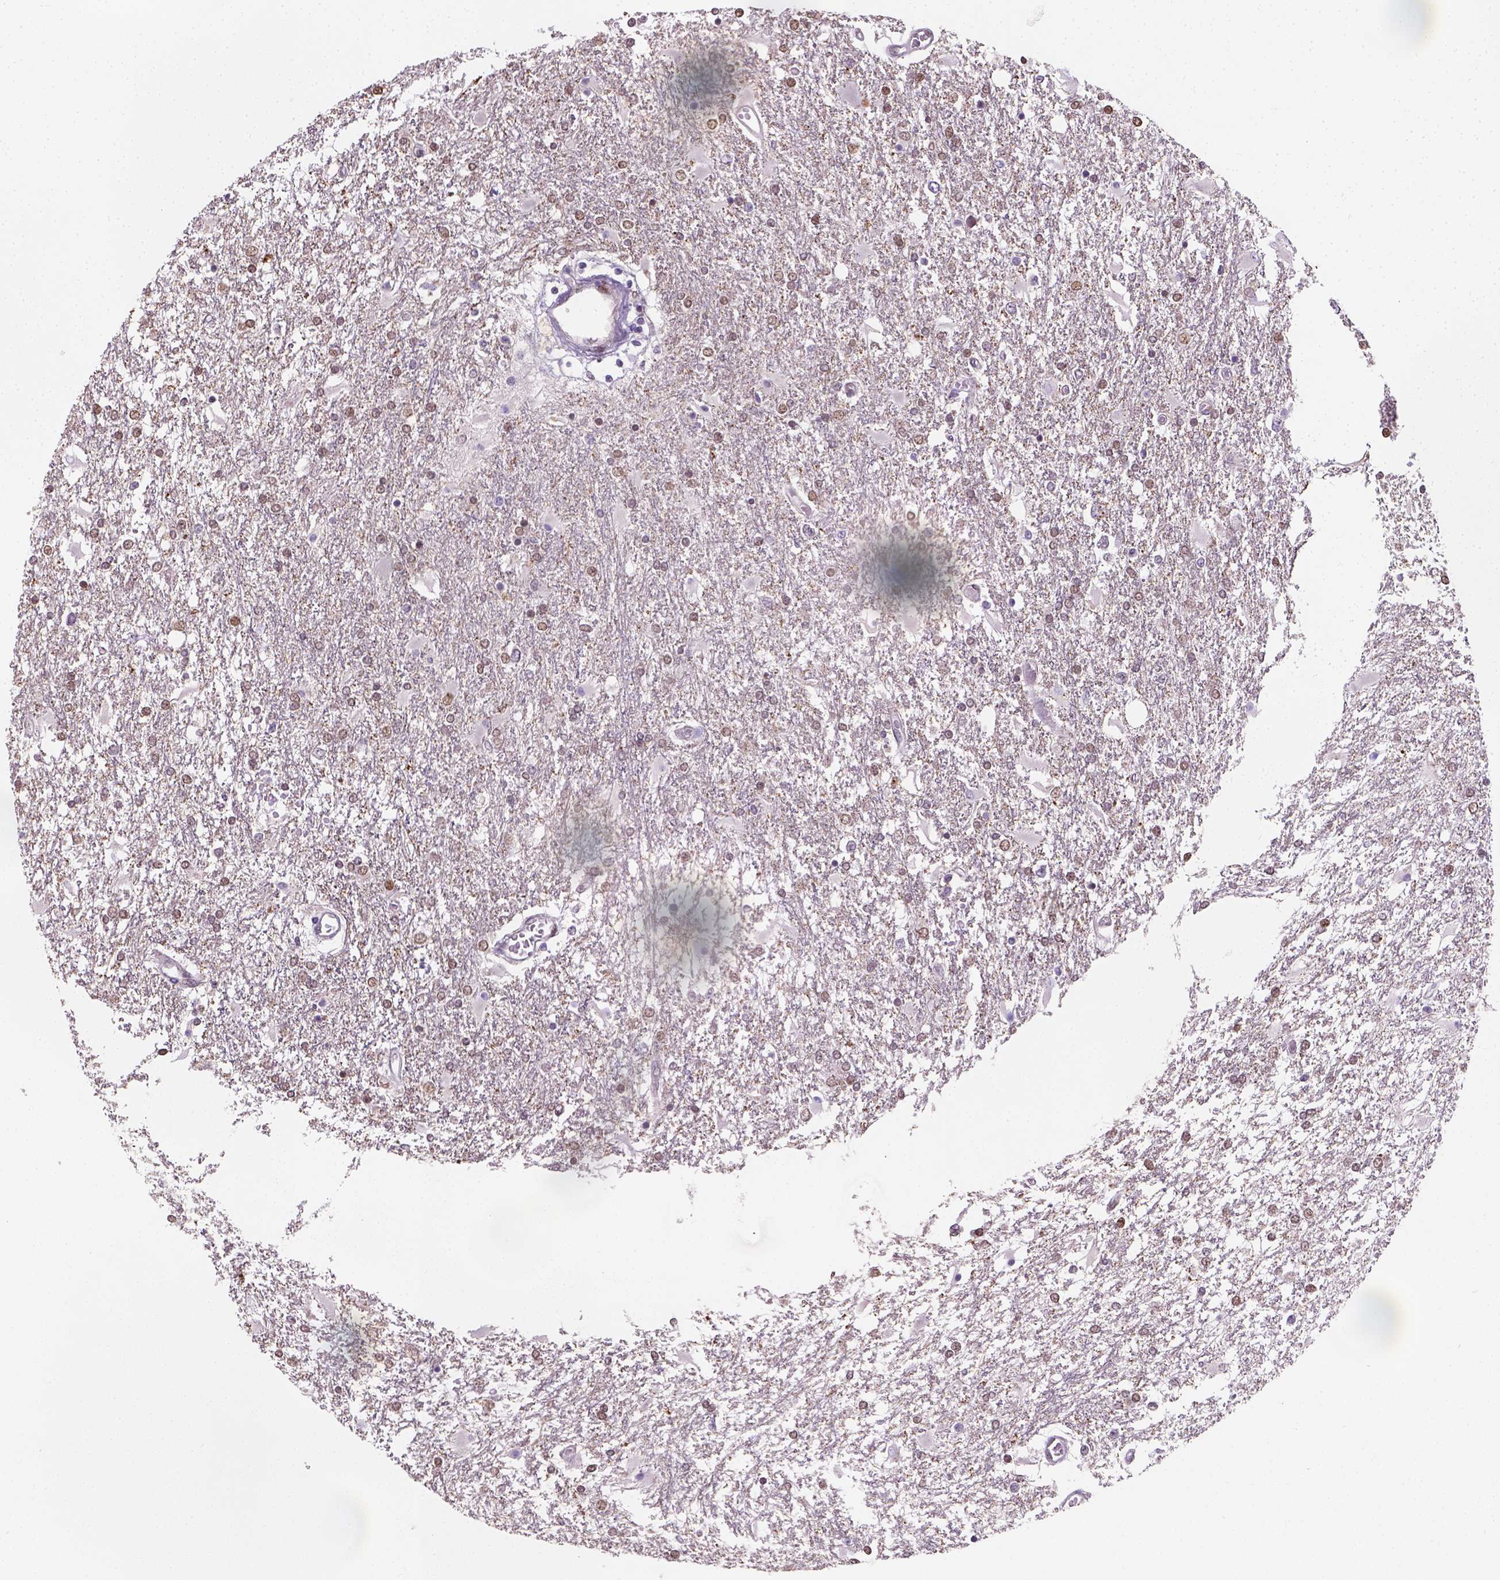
{"staining": {"intensity": "moderate", "quantity": "25%-75%", "location": "nuclear"}, "tissue": "glioma", "cell_type": "Tumor cells", "image_type": "cancer", "snomed": [{"axis": "morphology", "description": "Glioma, malignant, High grade"}, {"axis": "topography", "description": "Cerebral cortex"}], "caption": "Immunohistochemistry (IHC) of glioma displays medium levels of moderate nuclear staining in approximately 25%-75% of tumor cells.", "gene": "C1orf112", "patient": {"sex": "male", "age": 79}}